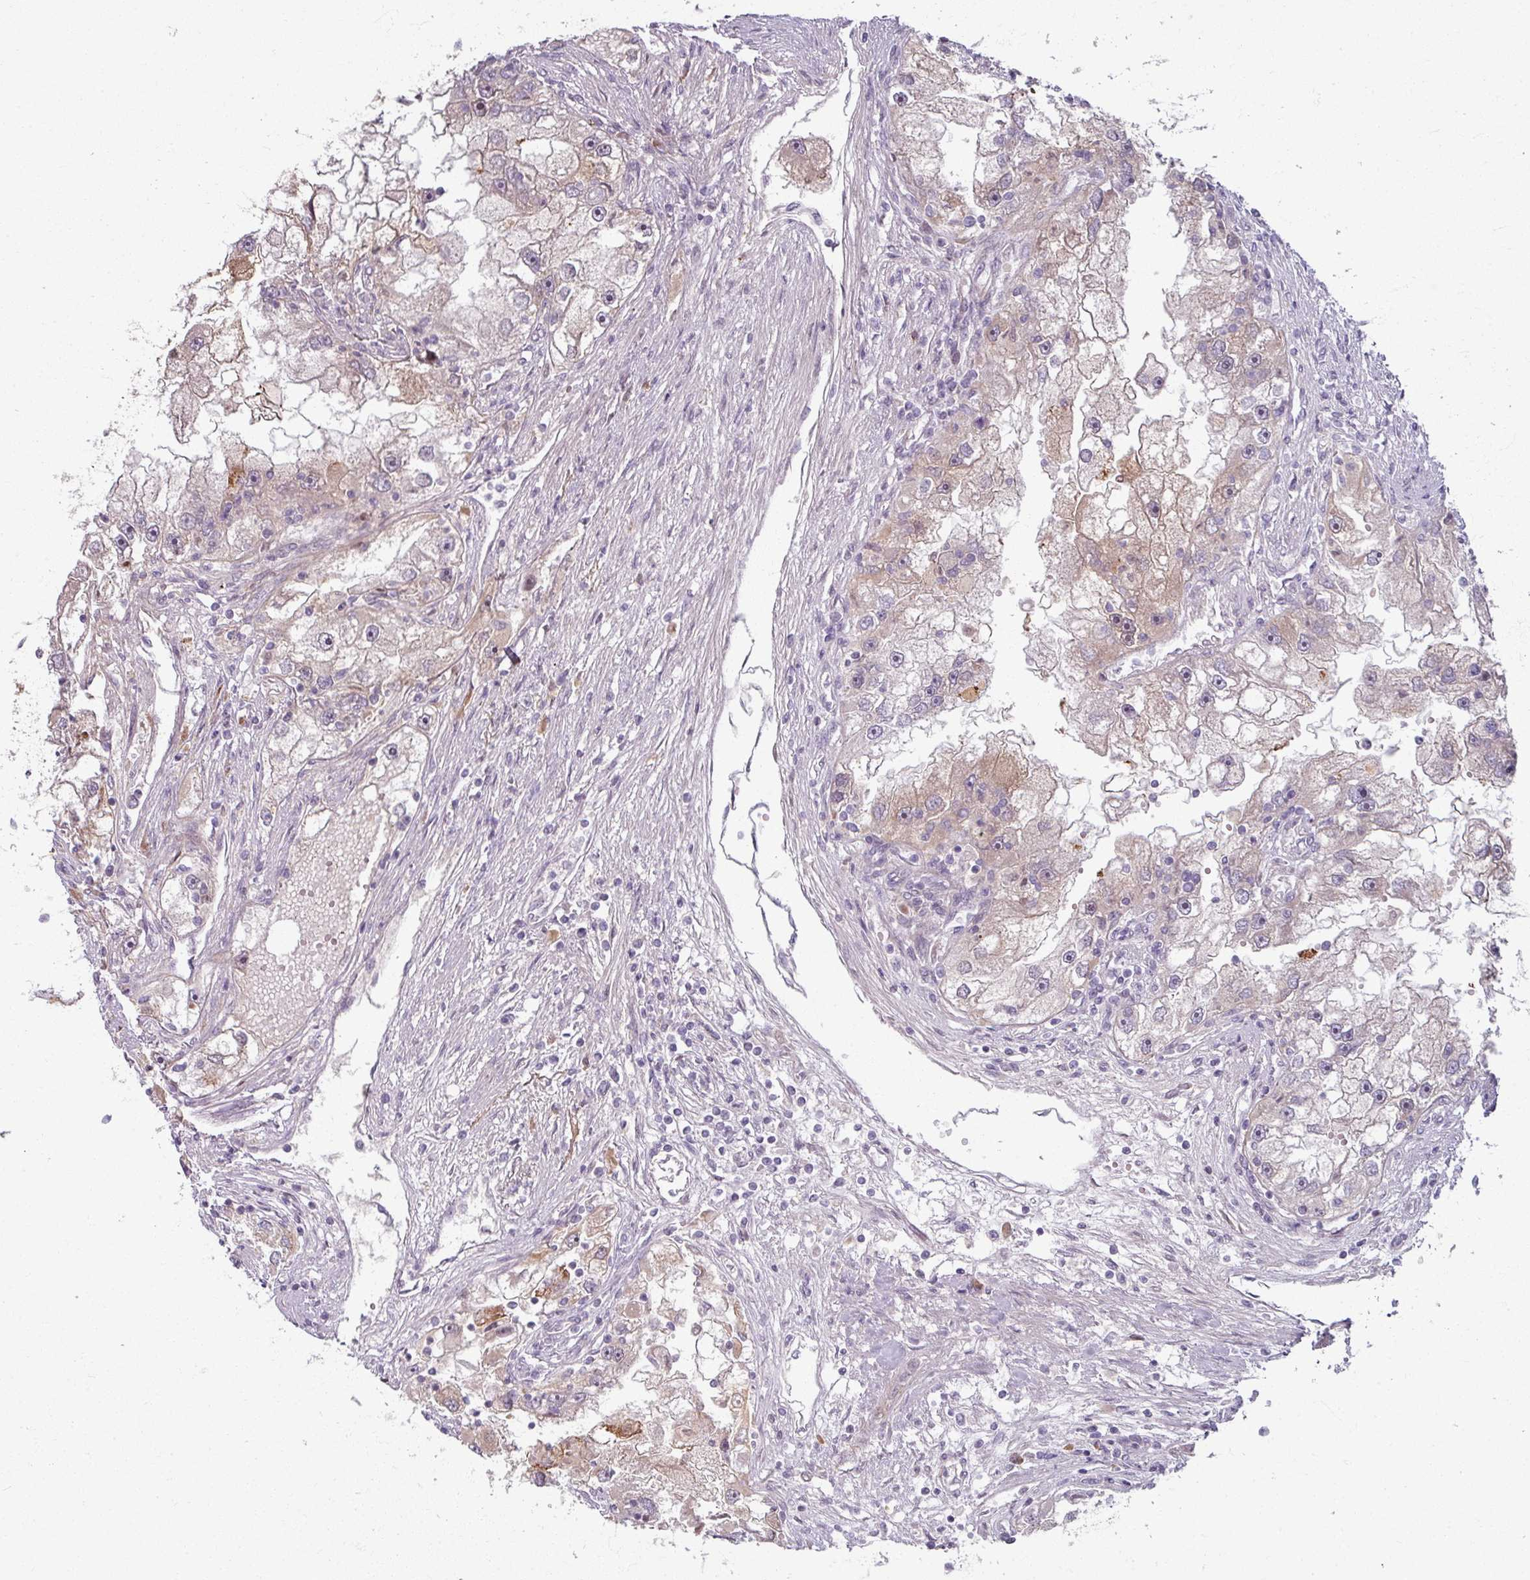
{"staining": {"intensity": "weak", "quantity": "25%-75%", "location": "cytoplasmic/membranous"}, "tissue": "renal cancer", "cell_type": "Tumor cells", "image_type": "cancer", "snomed": [{"axis": "morphology", "description": "Adenocarcinoma, NOS"}, {"axis": "topography", "description": "Kidney"}], "caption": "An immunohistochemistry (IHC) micrograph of tumor tissue is shown. Protein staining in brown labels weak cytoplasmic/membranous positivity in renal adenocarcinoma within tumor cells.", "gene": "KLC3", "patient": {"sex": "male", "age": 63}}